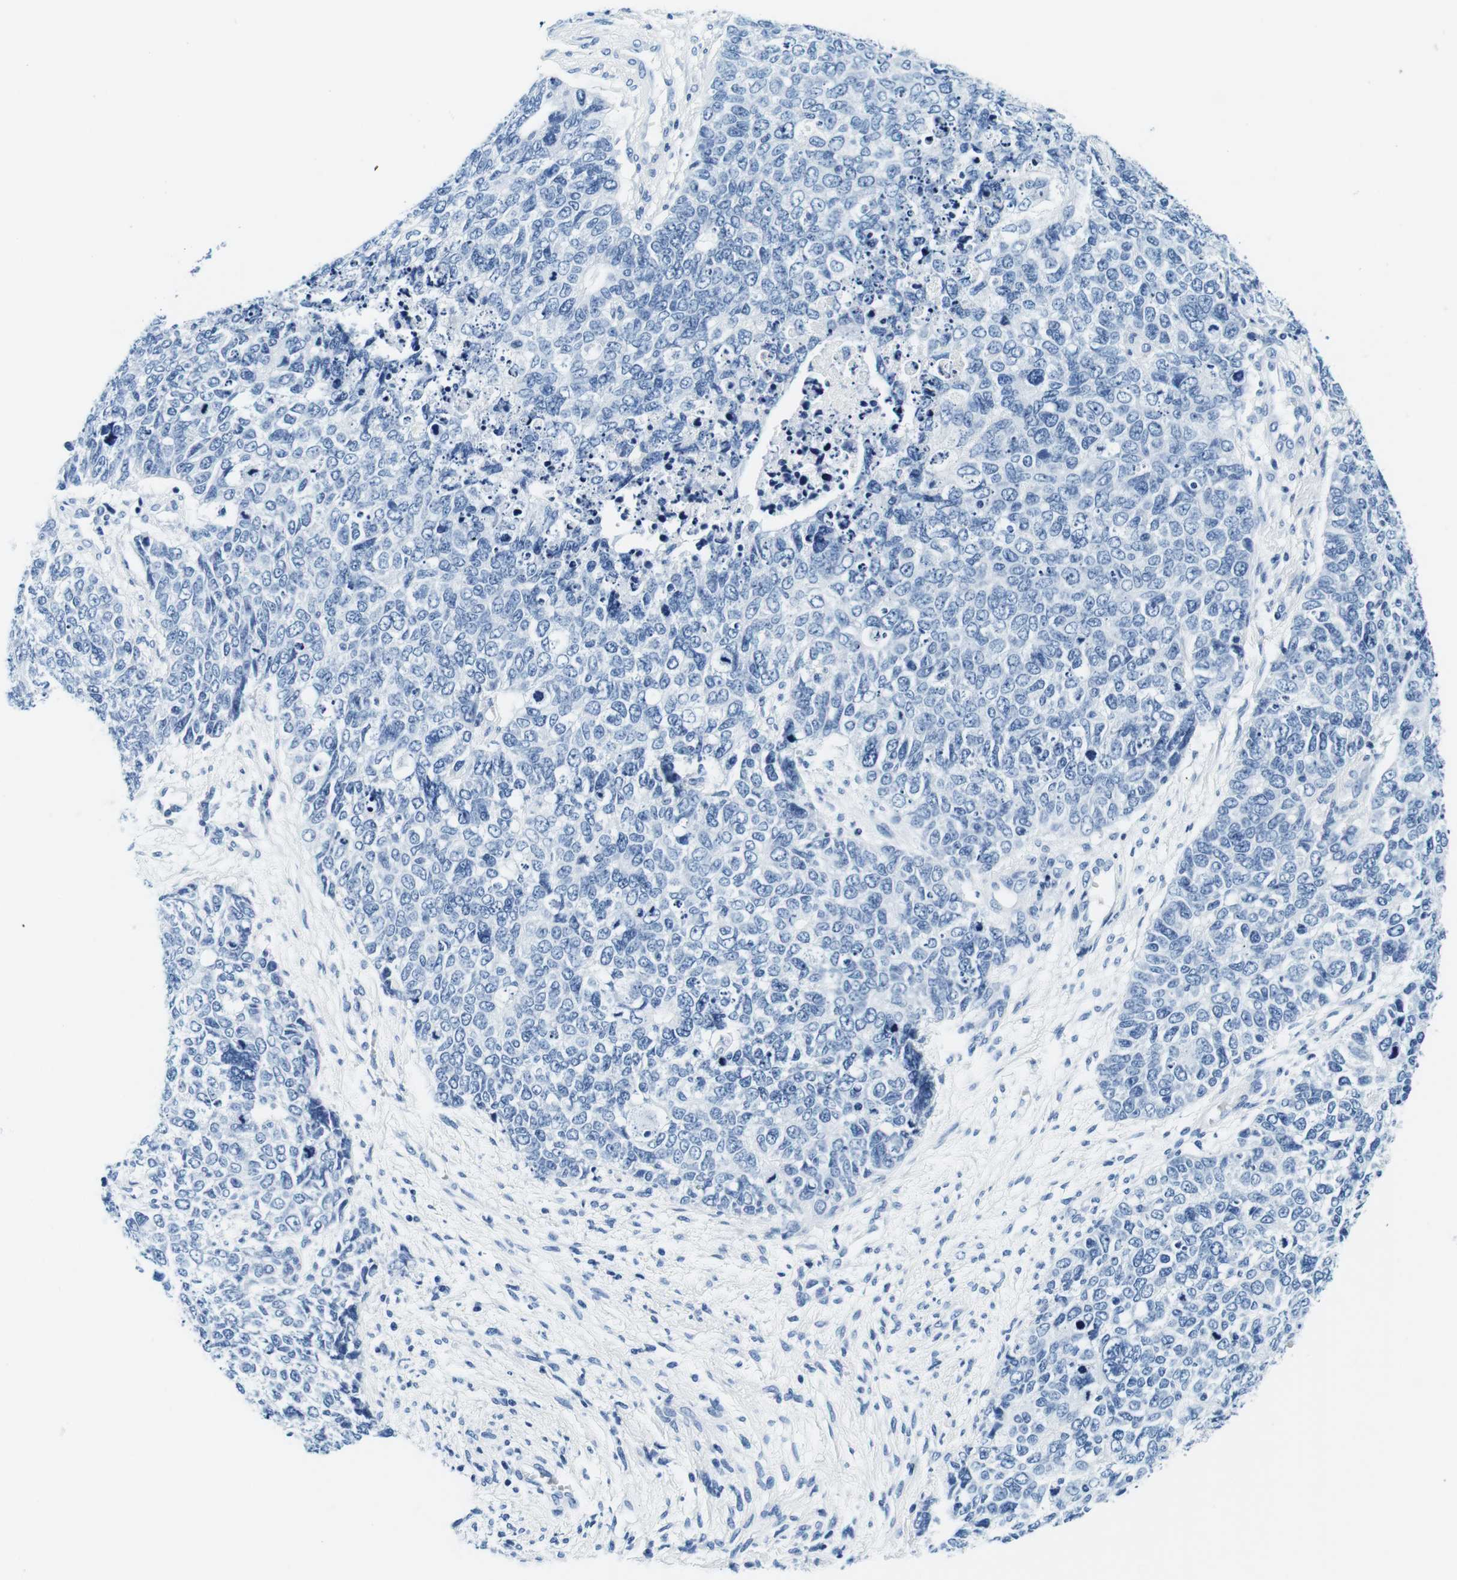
{"staining": {"intensity": "negative", "quantity": "none", "location": "none"}, "tissue": "cervical cancer", "cell_type": "Tumor cells", "image_type": "cancer", "snomed": [{"axis": "morphology", "description": "Squamous cell carcinoma, NOS"}, {"axis": "topography", "description": "Cervix"}], "caption": "This photomicrograph is of squamous cell carcinoma (cervical) stained with immunohistochemistry to label a protein in brown with the nuclei are counter-stained blue. There is no expression in tumor cells. The staining was performed using DAB to visualize the protein expression in brown, while the nuclei were stained in blue with hematoxylin (Magnification: 20x).", "gene": "ELANE", "patient": {"sex": "female", "age": 63}}